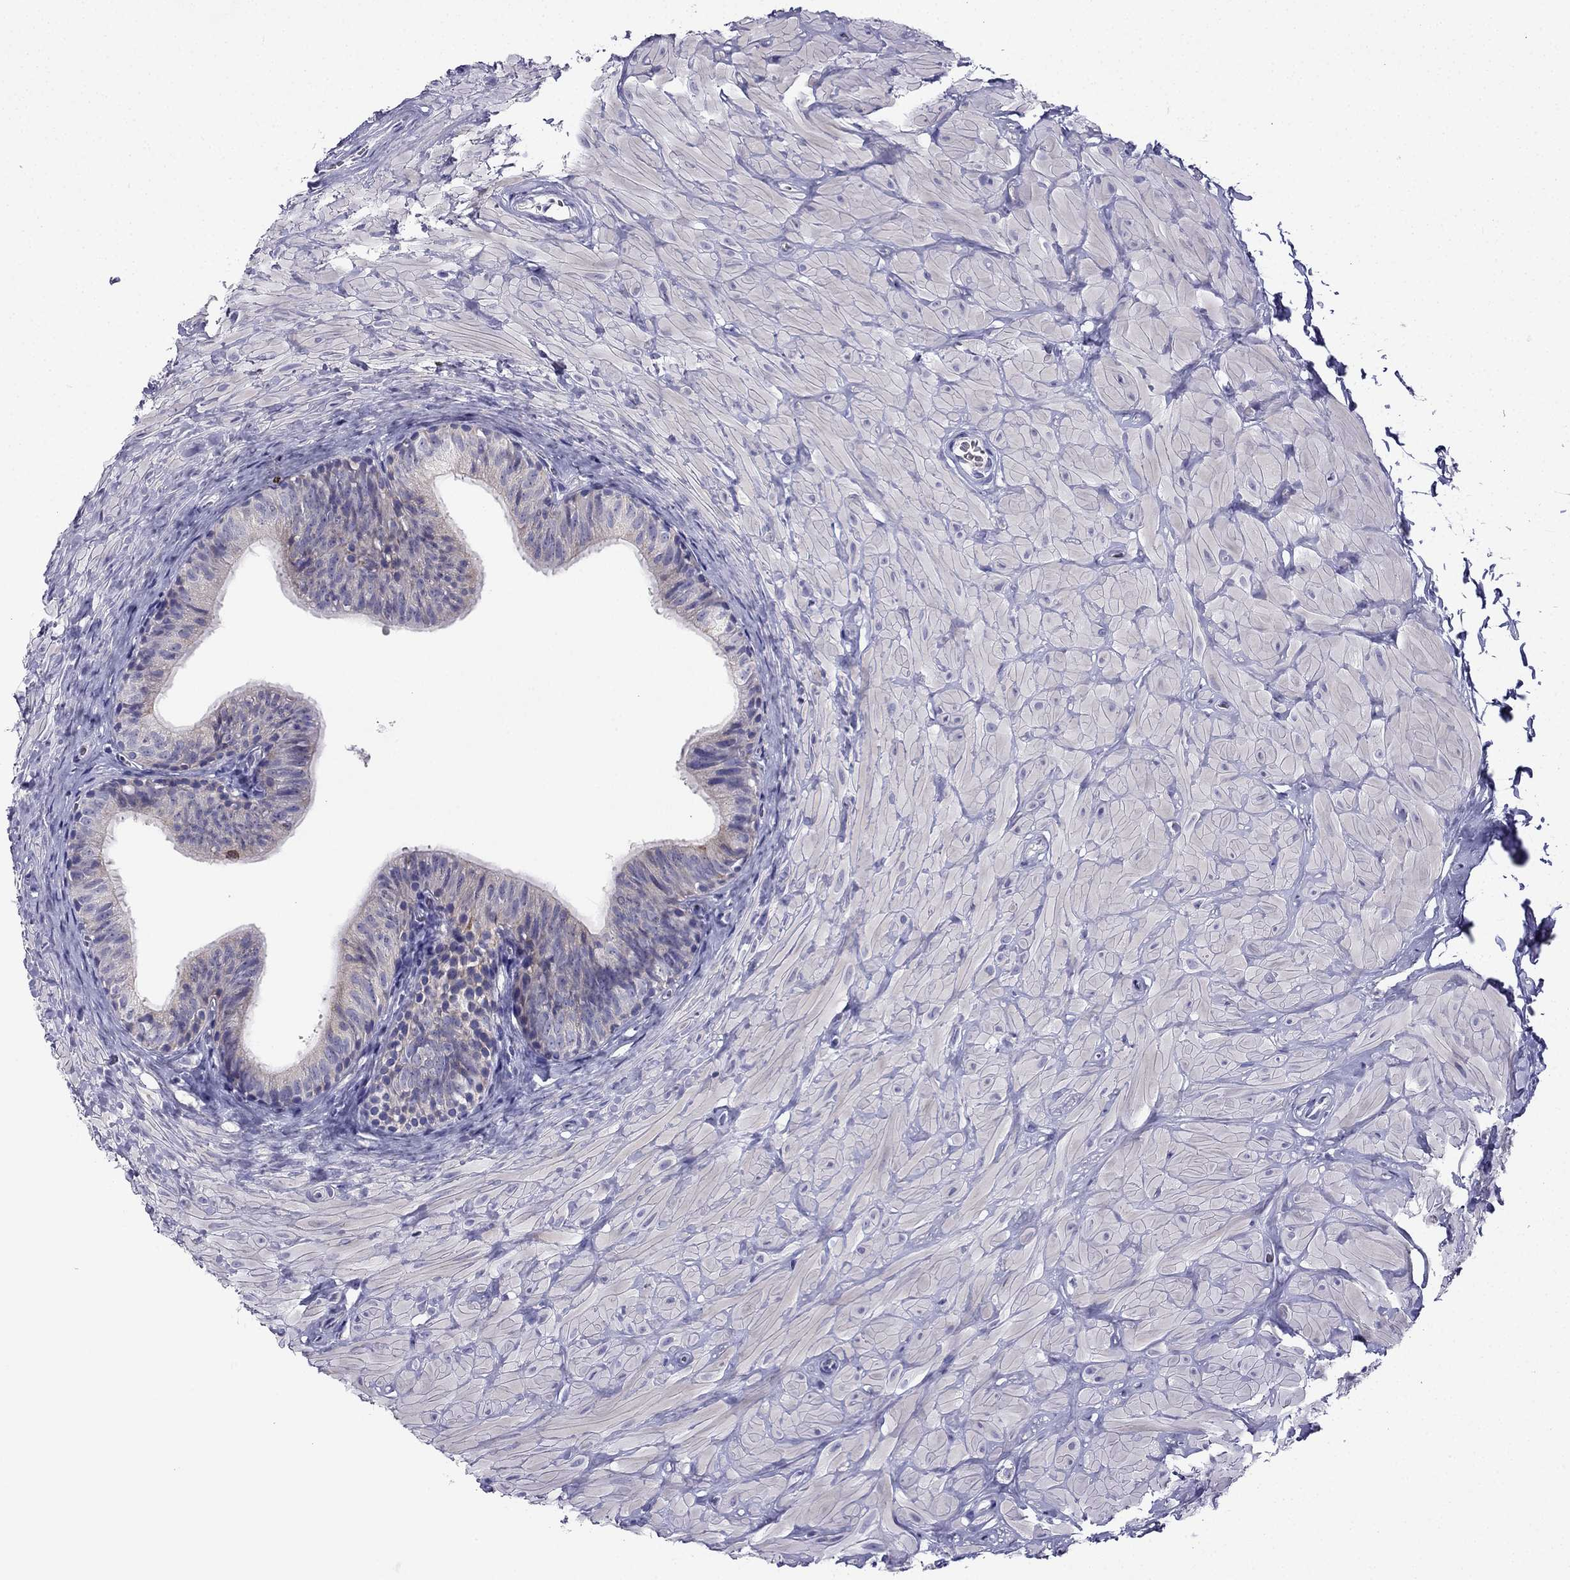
{"staining": {"intensity": "negative", "quantity": "none", "location": "none"}, "tissue": "epididymis", "cell_type": "Glandular cells", "image_type": "normal", "snomed": [{"axis": "morphology", "description": "Normal tissue, NOS"}, {"axis": "topography", "description": "Epididymis"}, {"axis": "topography", "description": "Vas deferens"}], "caption": "High magnification brightfield microscopy of benign epididymis stained with DAB (brown) and counterstained with hematoxylin (blue): glandular cells show no significant expression. (IHC, brightfield microscopy, high magnification).", "gene": "KIF5A", "patient": {"sex": "male", "age": 23}}